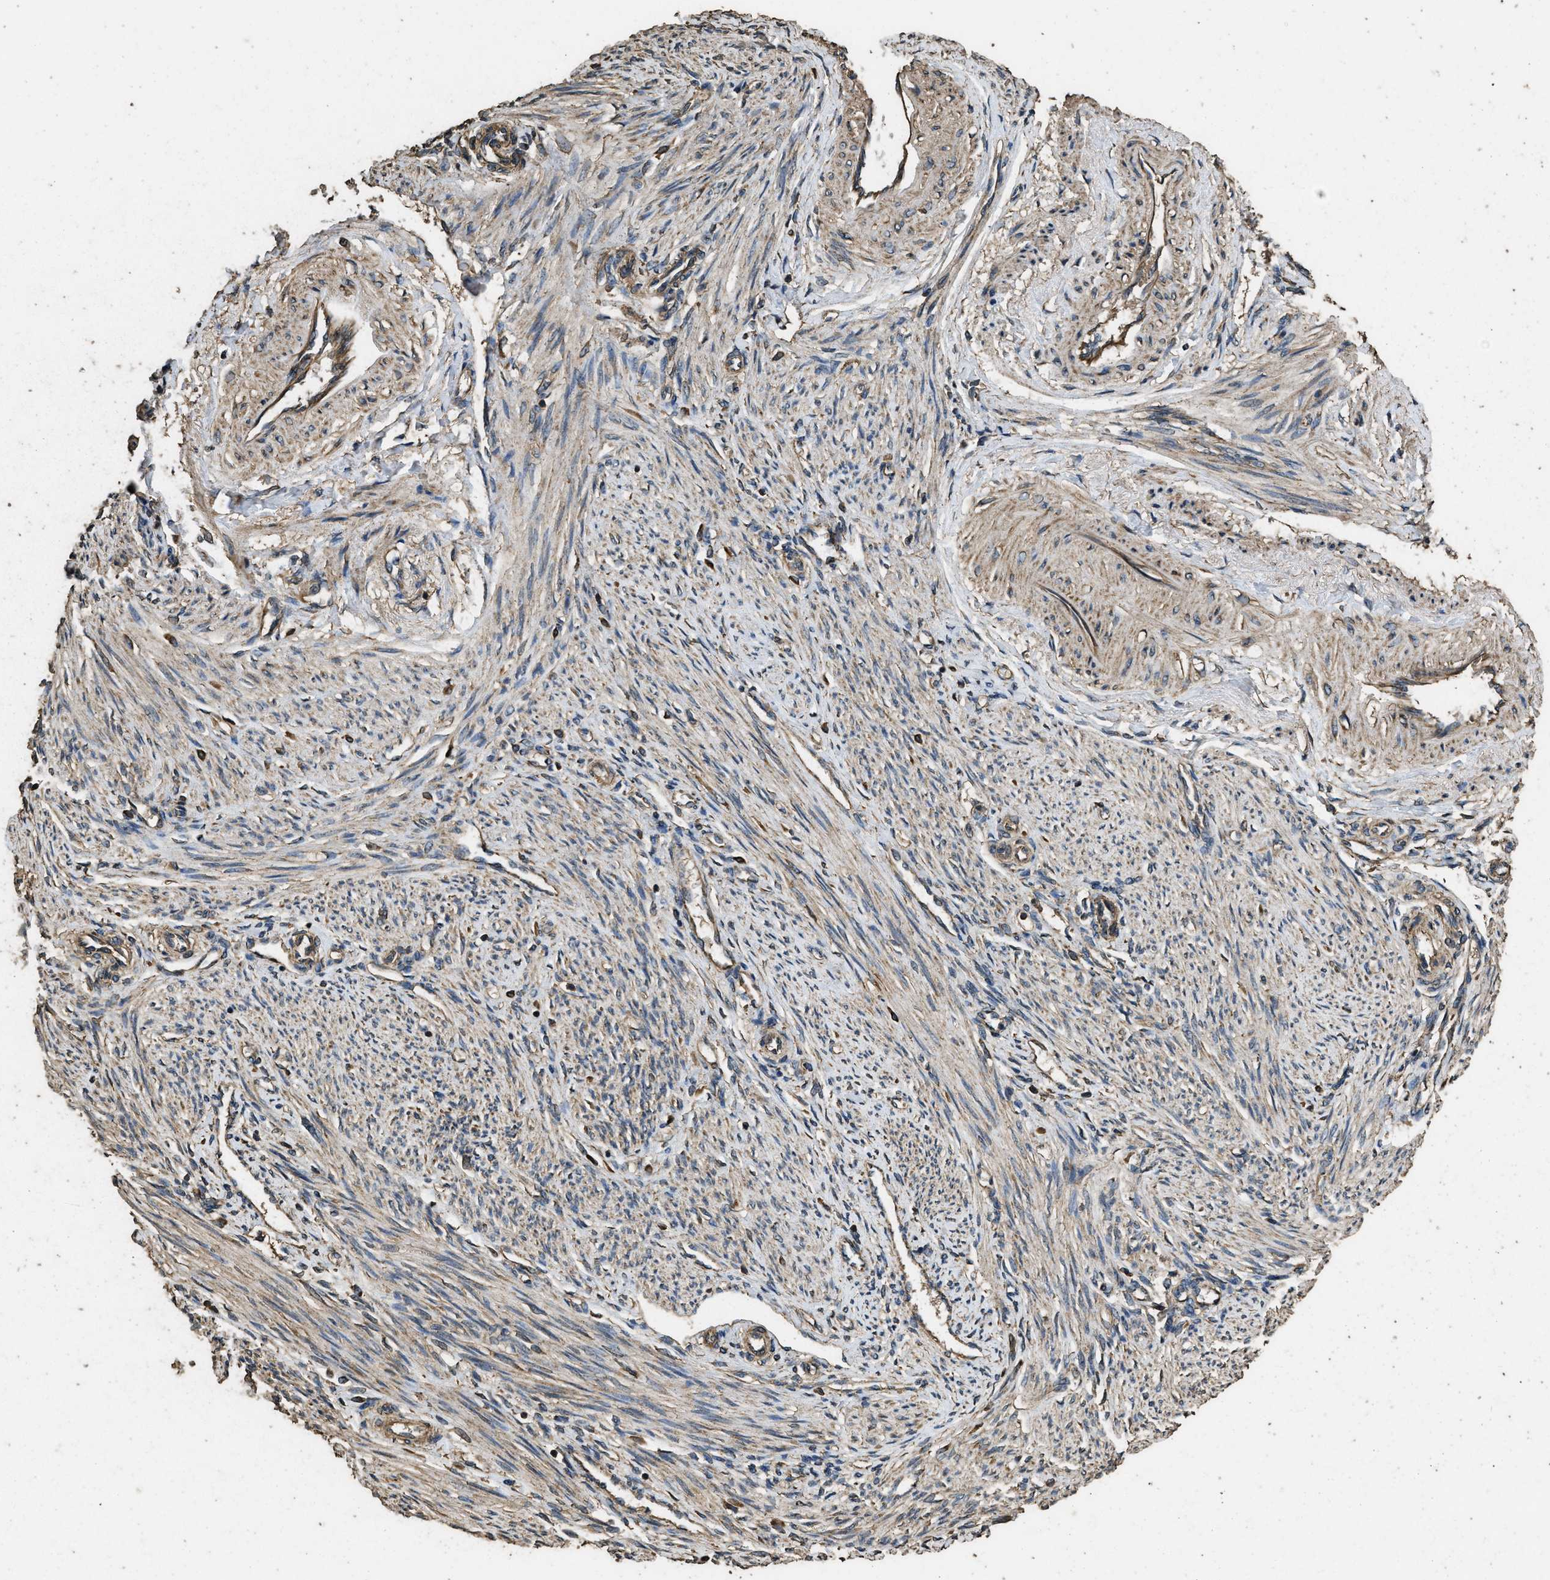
{"staining": {"intensity": "moderate", "quantity": ">75%", "location": "cytoplasmic/membranous"}, "tissue": "endometrium", "cell_type": "Cells in endometrial stroma", "image_type": "normal", "snomed": [{"axis": "morphology", "description": "Normal tissue, NOS"}, {"axis": "topography", "description": "Endometrium"}], "caption": "Protein analysis of benign endometrium reveals moderate cytoplasmic/membranous expression in approximately >75% of cells in endometrial stroma. (DAB (3,3'-diaminobenzidine) IHC with brightfield microscopy, high magnification).", "gene": "CYRIA", "patient": {"sex": "female", "age": 42}}